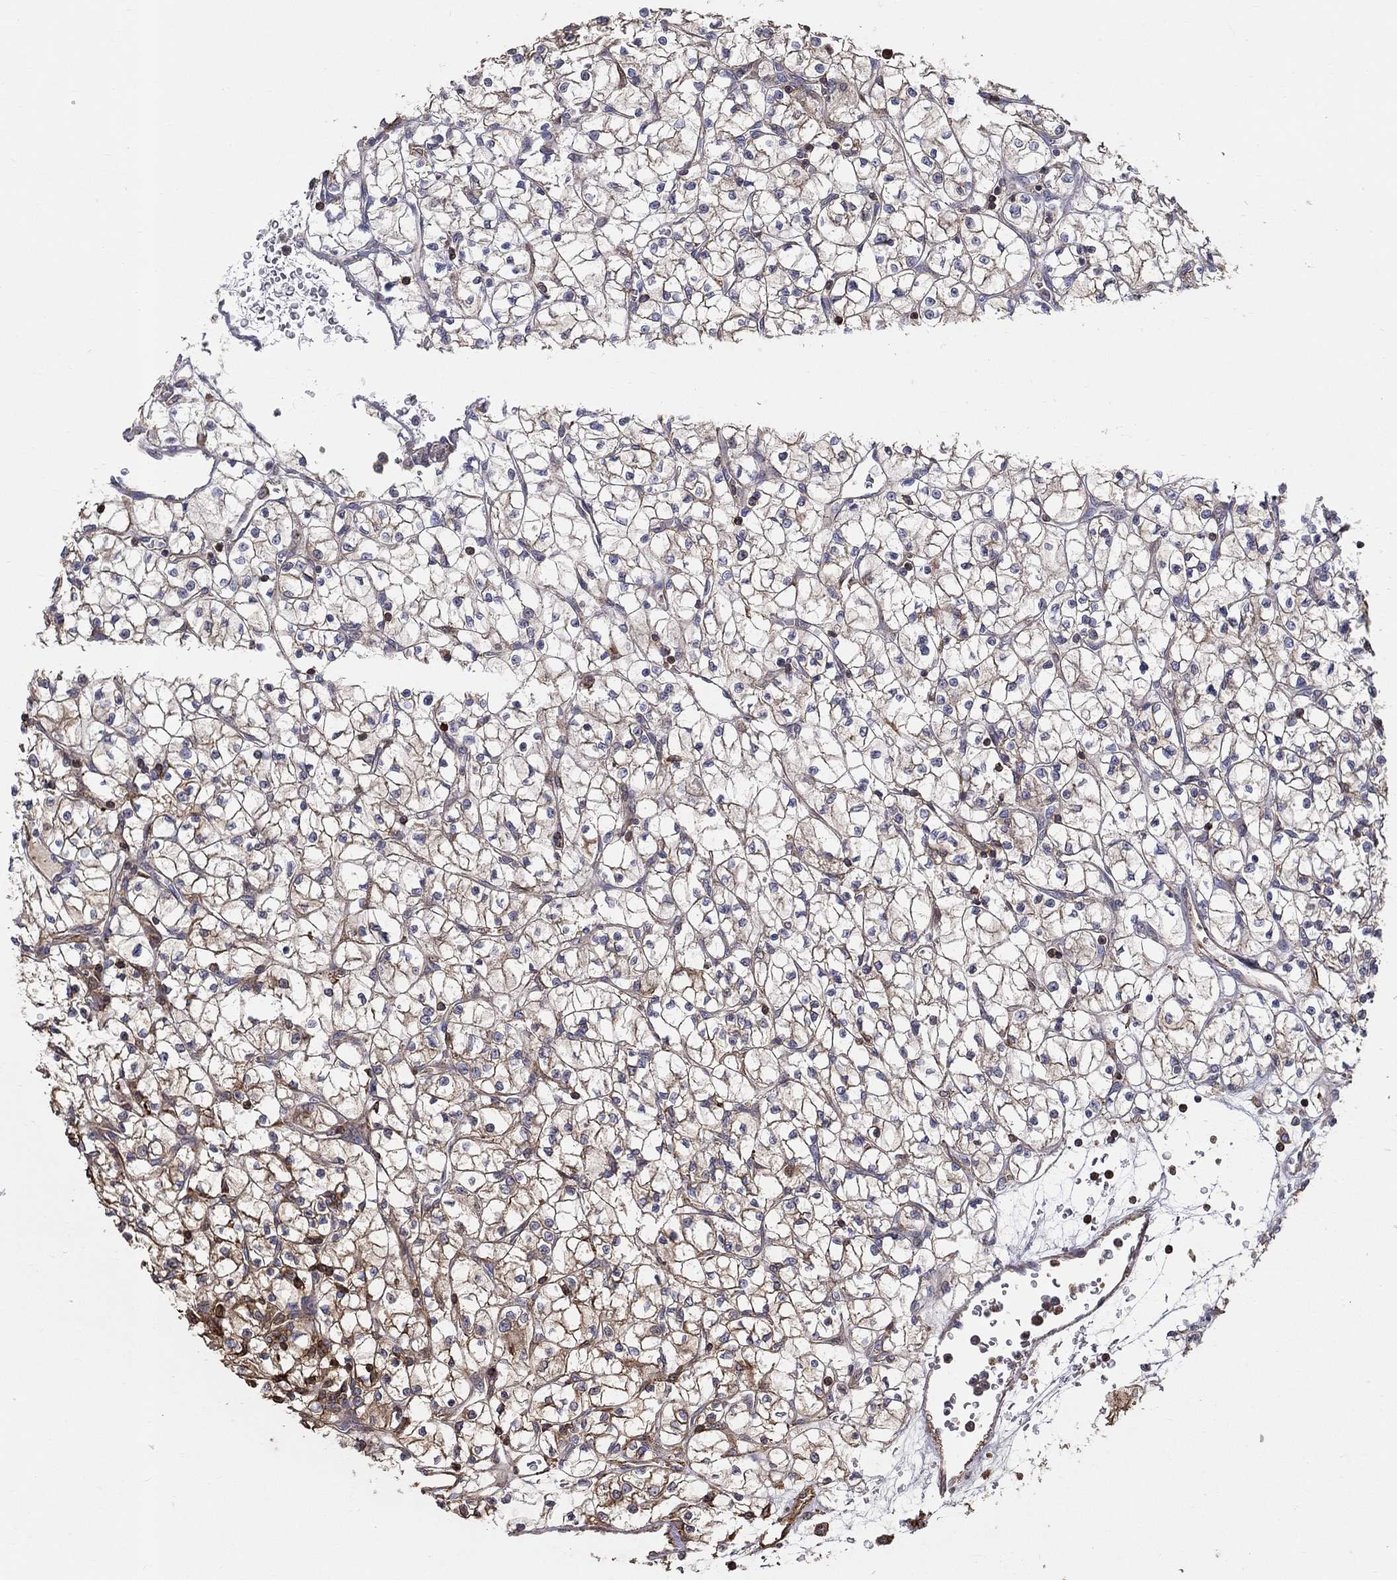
{"staining": {"intensity": "moderate", "quantity": "<25%", "location": "cytoplasmic/membranous"}, "tissue": "renal cancer", "cell_type": "Tumor cells", "image_type": "cancer", "snomed": [{"axis": "morphology", "description": "Adenocarcinoma, NOS"}, {"axis": "topography", "description": "Kidney"}], "caption": "Renal adenocarcinoma stained with a brown dye demonstrates moderate cytoplasmic/membranous positive staining in approximately <25% of tumor cells.", "gene": "NPHP1", "patient": {"sex": "female", "age": 64}}